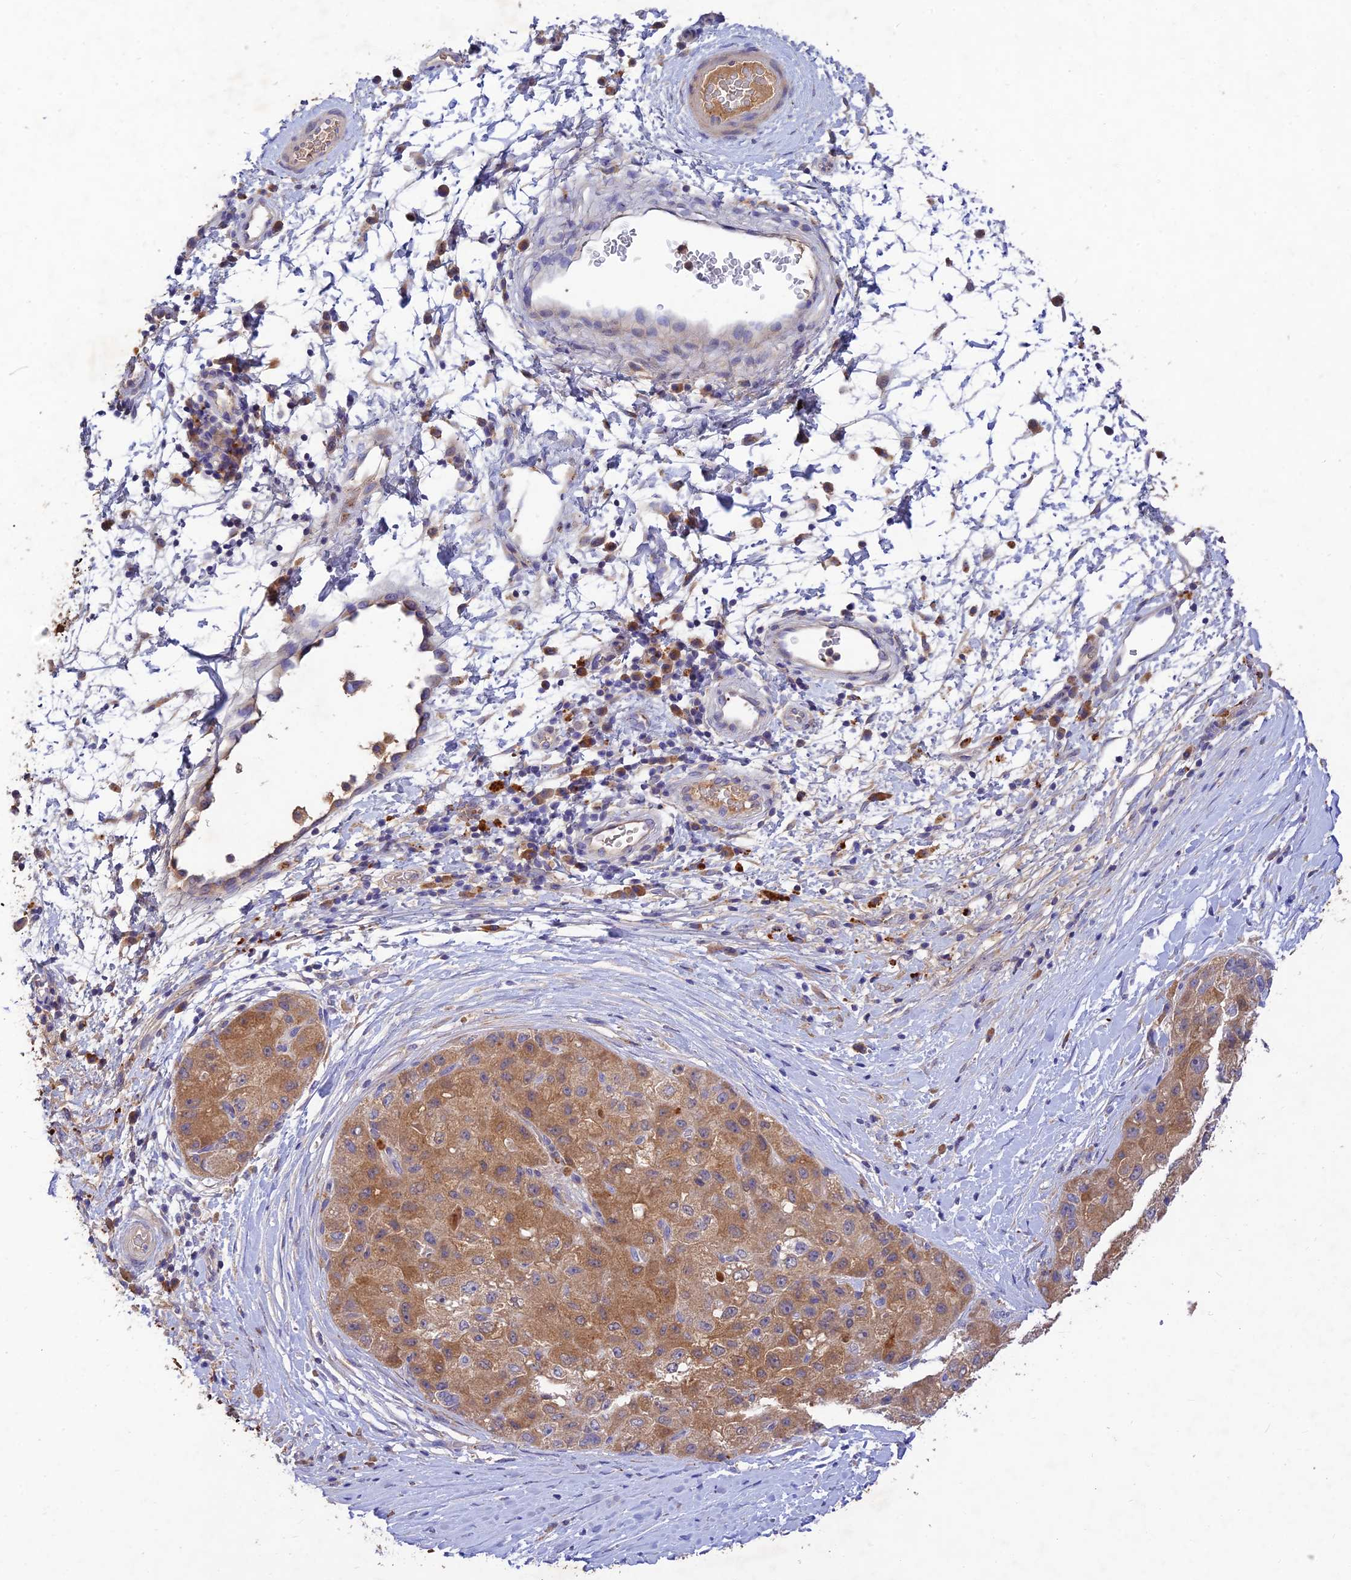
{"staining": {"intensity": "moderate", "quantity": ">75%", "location": "cytoplasmic/membranous"}, "tissue": "liver cancer", "cell_type": "Tumor cells", "image_type": "cancer", "snomed": [{"axis": "morphology", "description": "Carcinoma, Hepatocellular, NOS"}, {"axis": "topography", "description": "Liver"}], "caption": "IHC (DAB) staining of liver hepatocellular carcinoma shows moderate cytoplasmic/membranous protein staining in about >75% of tumor cells.", "gene": "ACSM5", "patient": {"sex": "male", "age": 80}}